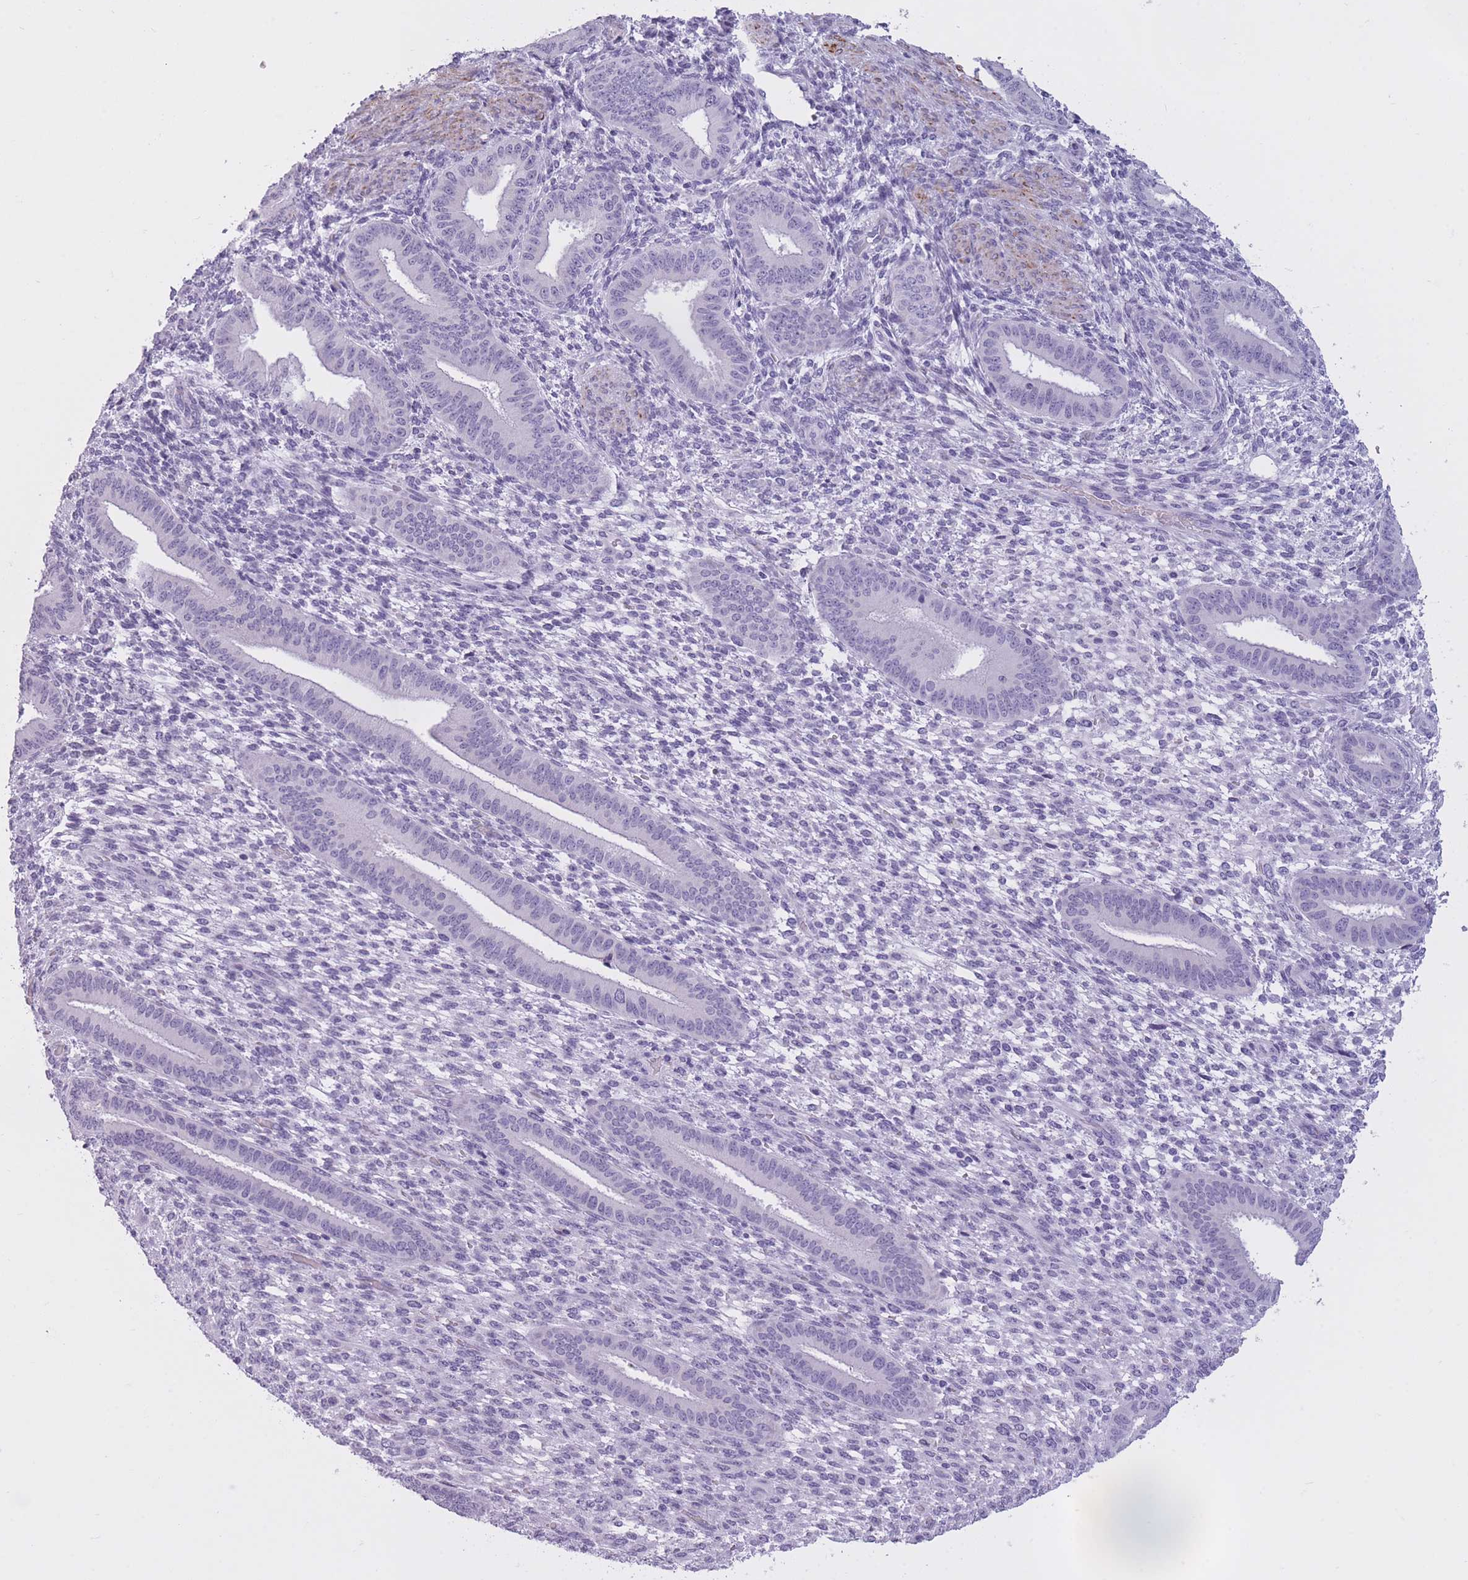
{"staining": {"intensity": "negative", "quantity": "none", "location": "none"}, "tissue": "endometrium", "cell_type": "Cells in endometrial stroma", "image_type": "normal", "snomed": [{"axis": "morphology", "description": "Normal tissue, NOS"}, {"axis": "topography", "description": "Endometrium"}], "caption": "This is an immunohistochemistry histopathology image of benign human endometrium. There is no positivity in cells in endometrial stroma.", "gene": "GOLGA6A", "patient": {"sex": "female", "age": 36}}